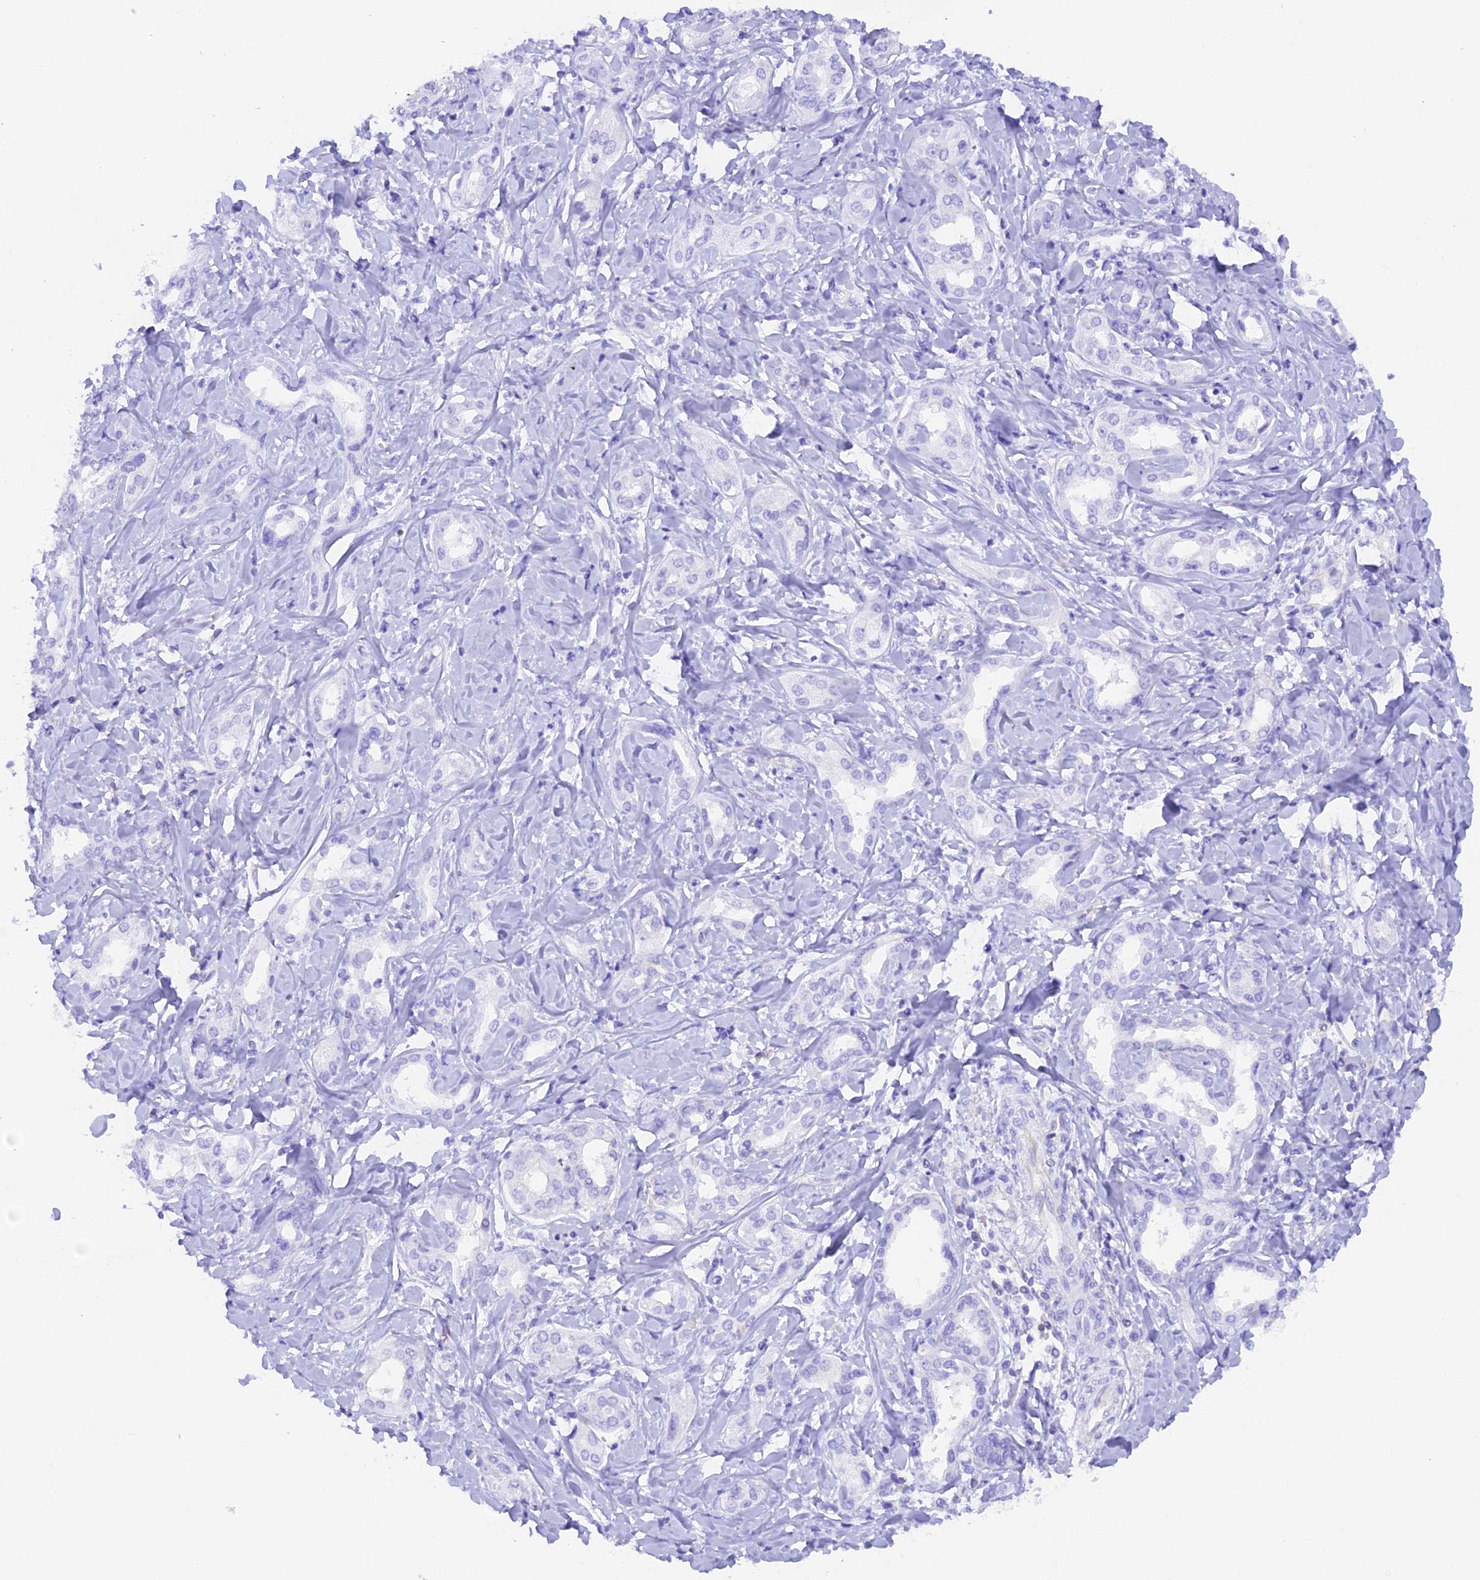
{"staining": {"intensity": "negative", "quantity": "none", "location": "none"}, "tissue": "liver cancer", "cell_type": "Tumor cells", "image_type": "cancer", "snomed": [{"axis": "morphology", "description": "Cholangiocarcinoma"}, {"axis": "topography", "description": "Liver"}], "caption": "This is a micrograph of immunohistochemistry staining of liver cancer (cholangiocarcinoma), which shows no staining in tumor cells. (DAB IHC, high magnification).", "gene": "FAM193A", "patient": {"sex": "female", "age": 77}}